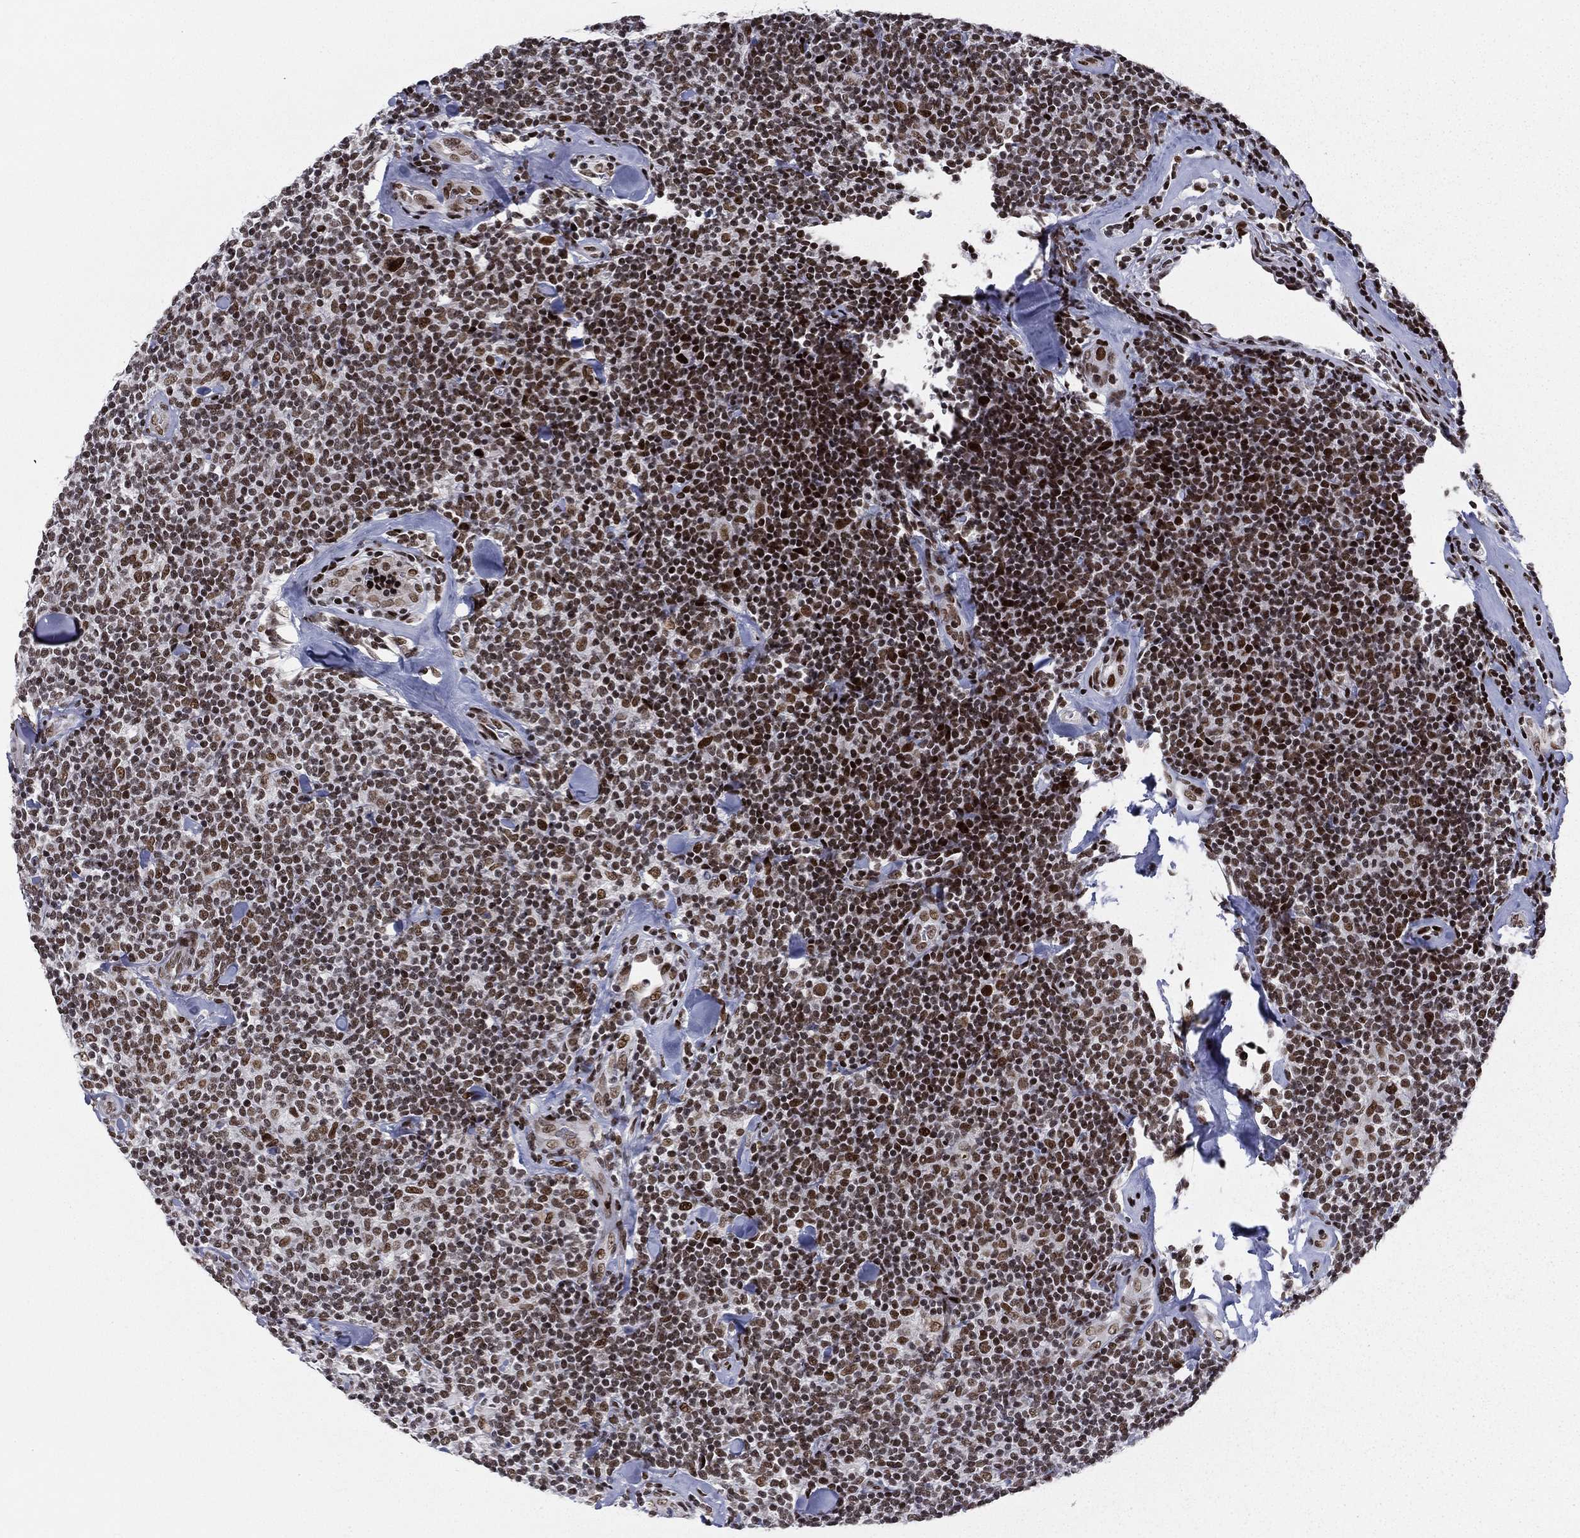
{"staining": {"intensity": "moderate", "quantity": ">75%", "location": "nuclear"}, "tissue": "lymphoma", "cell_type": "Tumor cells", "image_type": "cancer", "snomed": [{"axis": "morphology", "description": "Malignant lymphoma, non-Hodgkin's type, Low grade"}, {"axis": "topography", "description": "Lymph node"}], "caption": "Protein analysis of lymphoma tissue displays moderate nuclear positivity in about >75% of tumor cells.", "gene": "RTF1", "patient": {"sex": "female", "age": 56}}